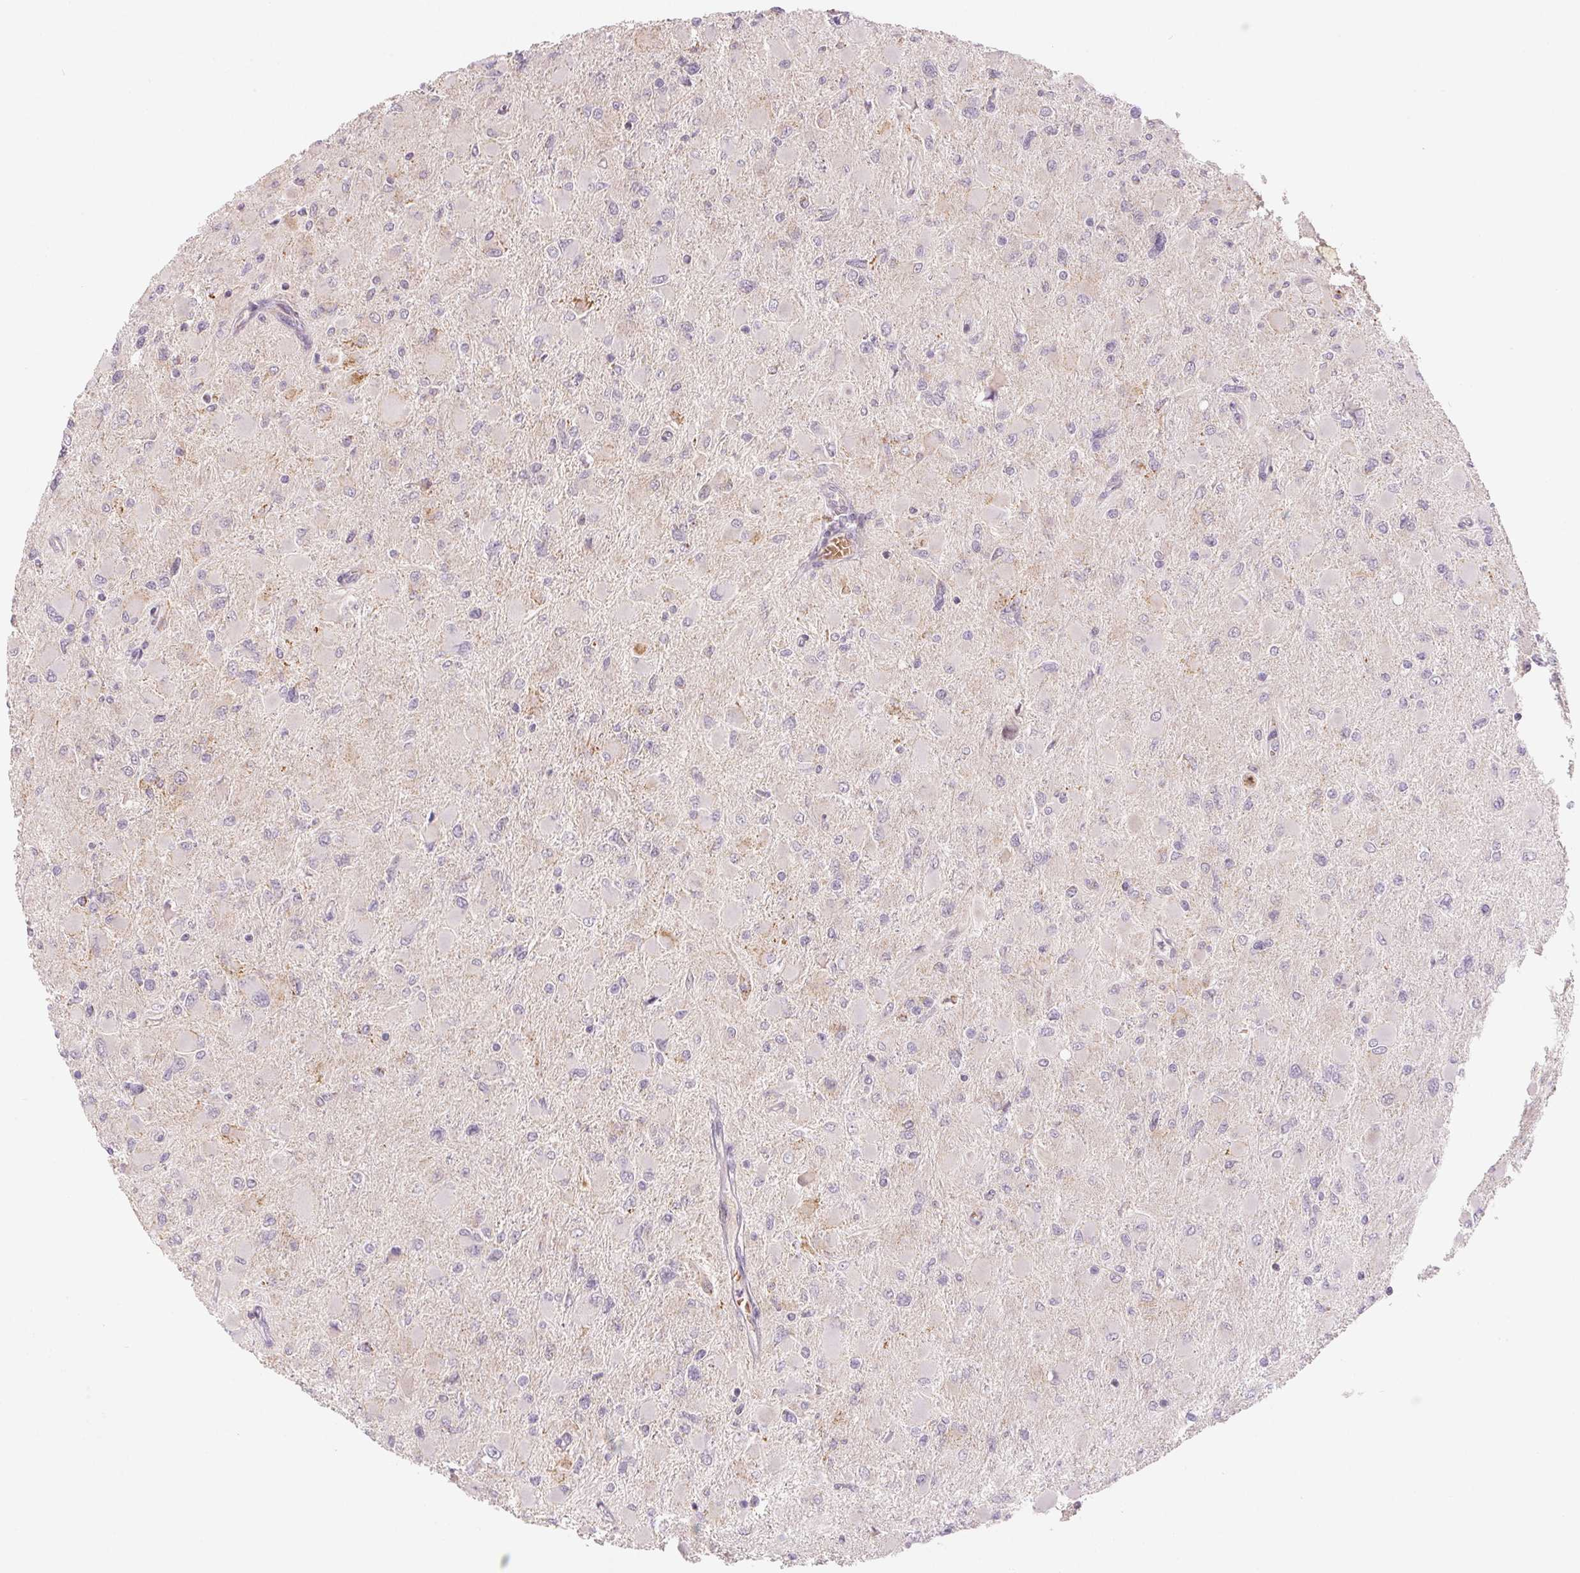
{"staining": {"intensity": "negative", "quantity": "none", "location": "none"}, "tissue": "glioma", "cell_type": "Tumor cells", "image_type": "cancer", "snomed": [{"axis": "morphology", "description": "Glioma, malignant, High grade"}, {"axis": "topography", "description": "Cerebral cortex"}], "caption": "Tumor cells are negative for protein expression in human malignant high-grade glioma.", "gene": "HINT2", "patient": {"sex": "female", "age": 36}}